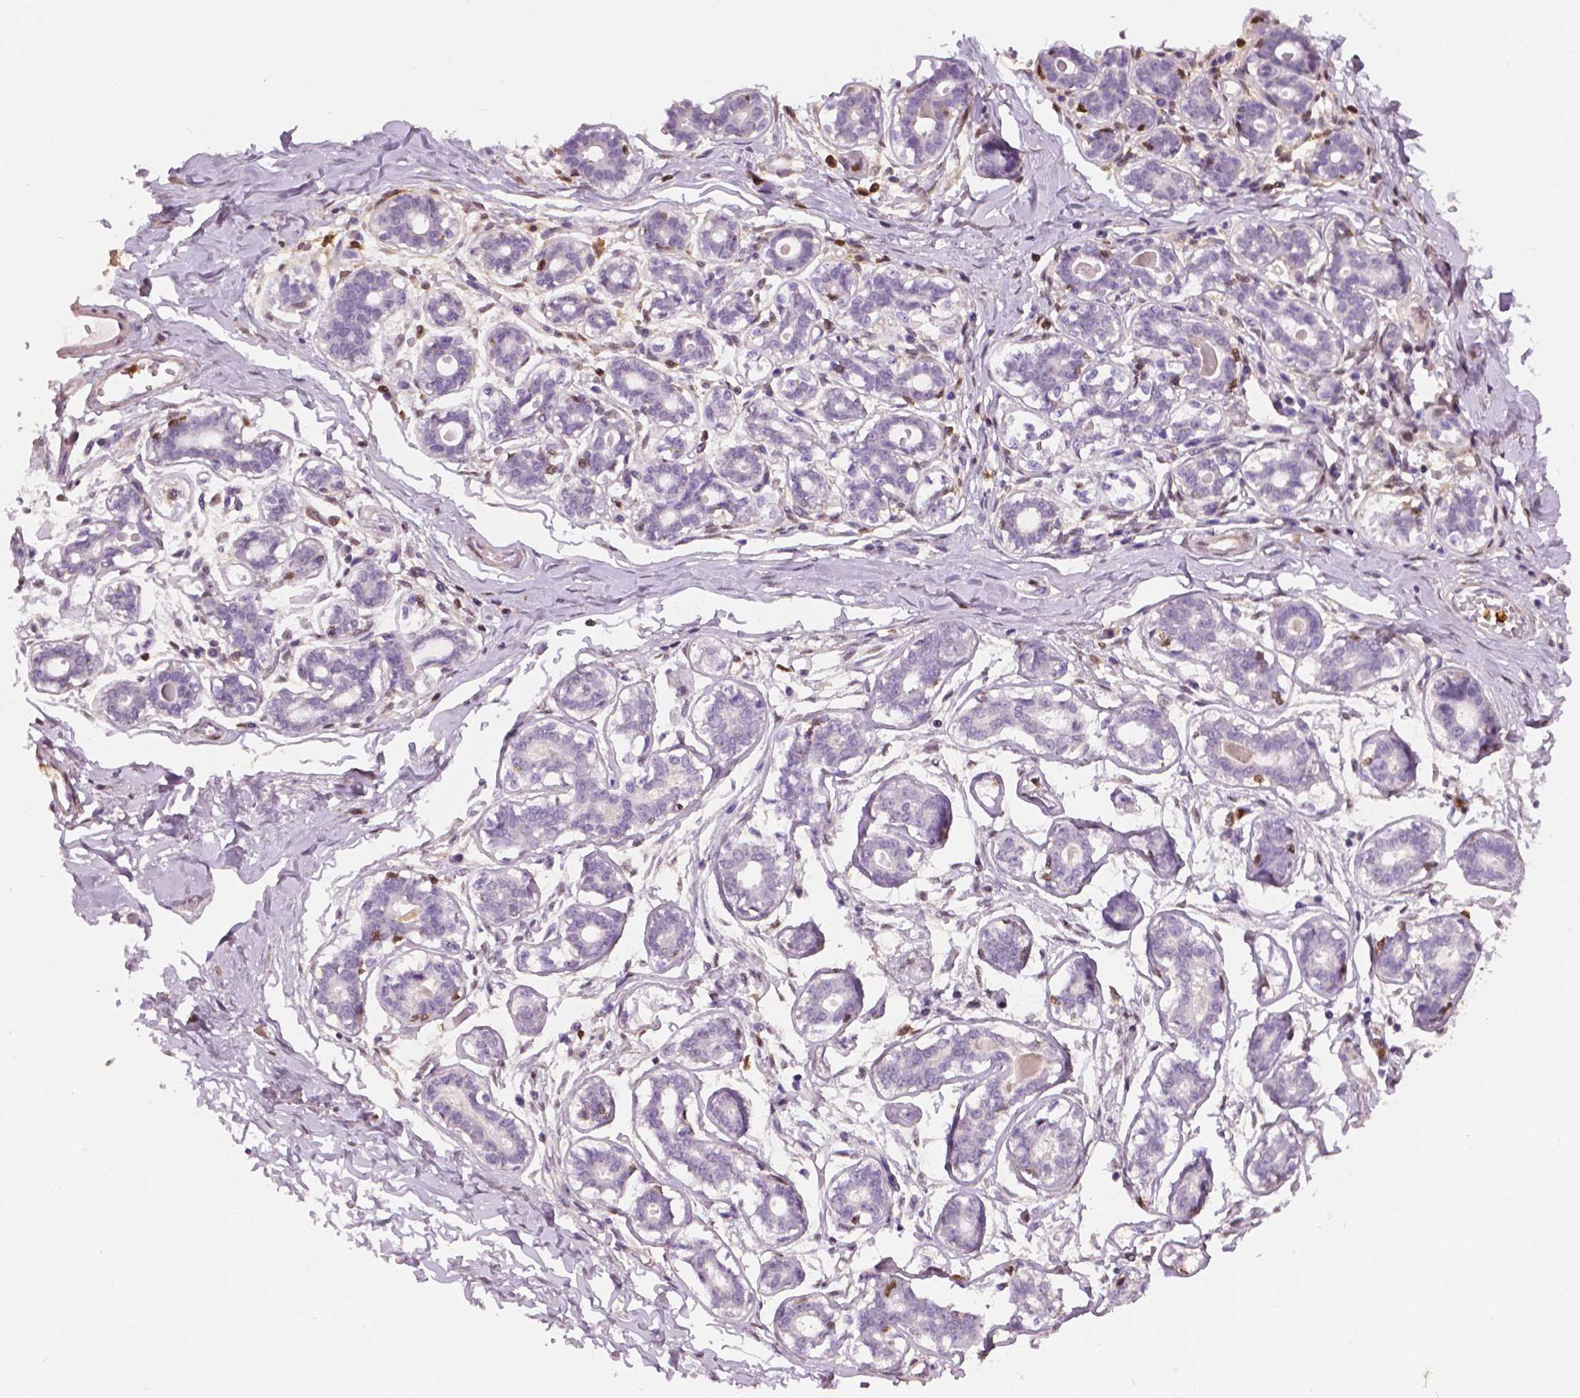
{"staining": {"intensity": "moderate", "quantity": "<25%", "location": "cytoplasmic/membranous"}, "tissue": "breast", "cell_type": "Adipocytes", "image_type": "normal", "snomed": [{"axis": "morphology", "description": "Normal tissue, NOS"}, {"axis": "topography", "description": "Skin"}, {"axis": "topography", "description": "Breast"}], "caption": "Immunohistochemistry (DAB (3,3'-diaminobenzidine)) staining of normal breast displays moderate cytoplasmic/membranous protein expression in about <25% of adipocytes. The staining is performed using DAB (3,3'-diaminobenzidine) brown chromogen to label protein expression. The nuclei are counter-stained blue using hematoxylin.", "gene": "S100A4", "patient": {"sex": "female", "age": 43}}